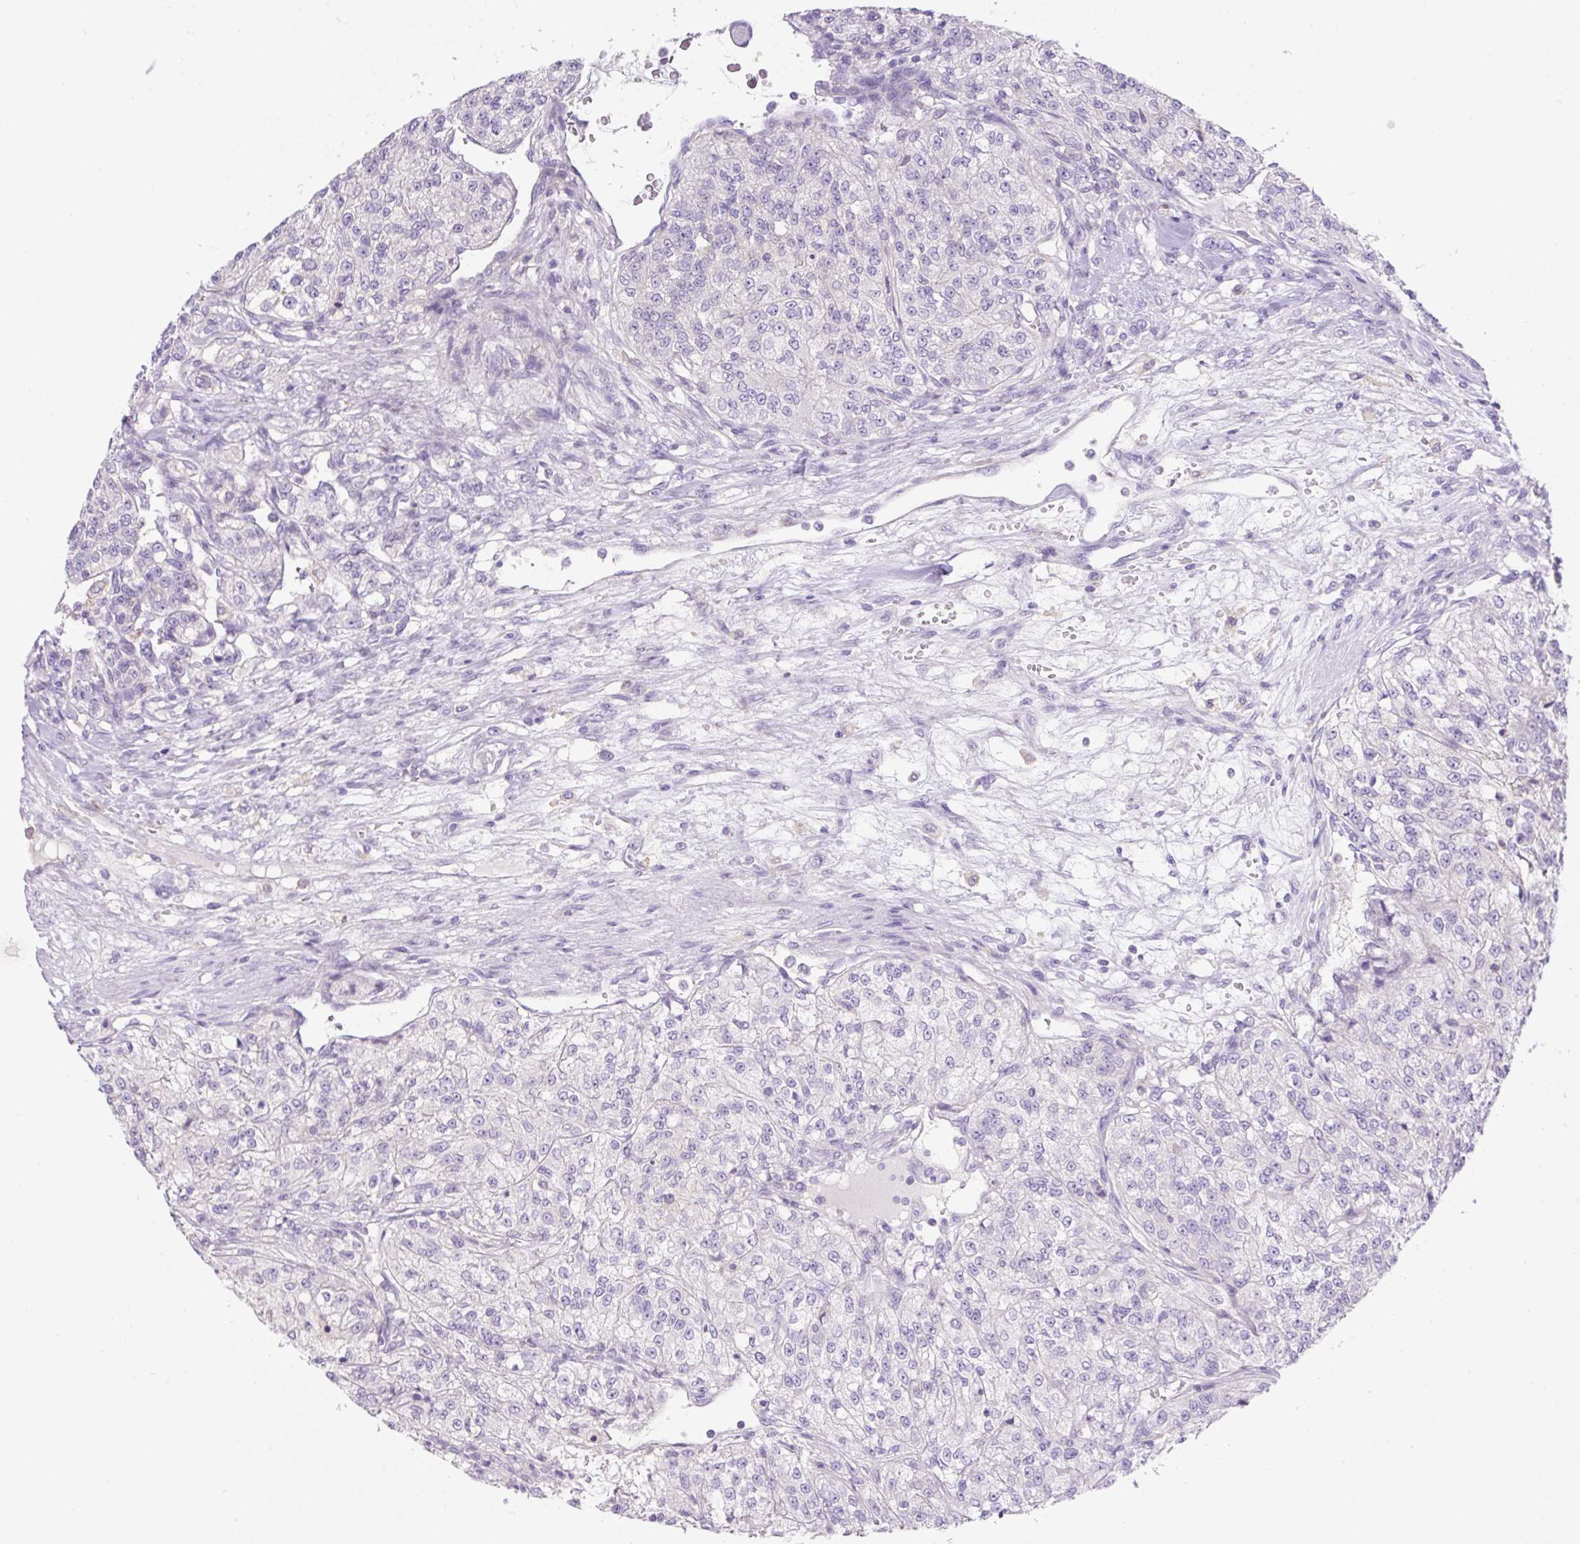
{"staining": {"intensity": "negative", "quantity": "none", "location": "none"}, "tissue": "renal cancer", "cell_type": "Tumor cells", "image_type": "cancer", "snomed": [{"axis": "morphology", "description": "Adenocarcinoma, NOS"}, {"axis": "topography", "description": "Kidney"}], "caption": "Tumor cells show no significant protein positivity in renal cancer.", "gene": "TDRD15", "patient": {"sex": "female", "age": 63}}